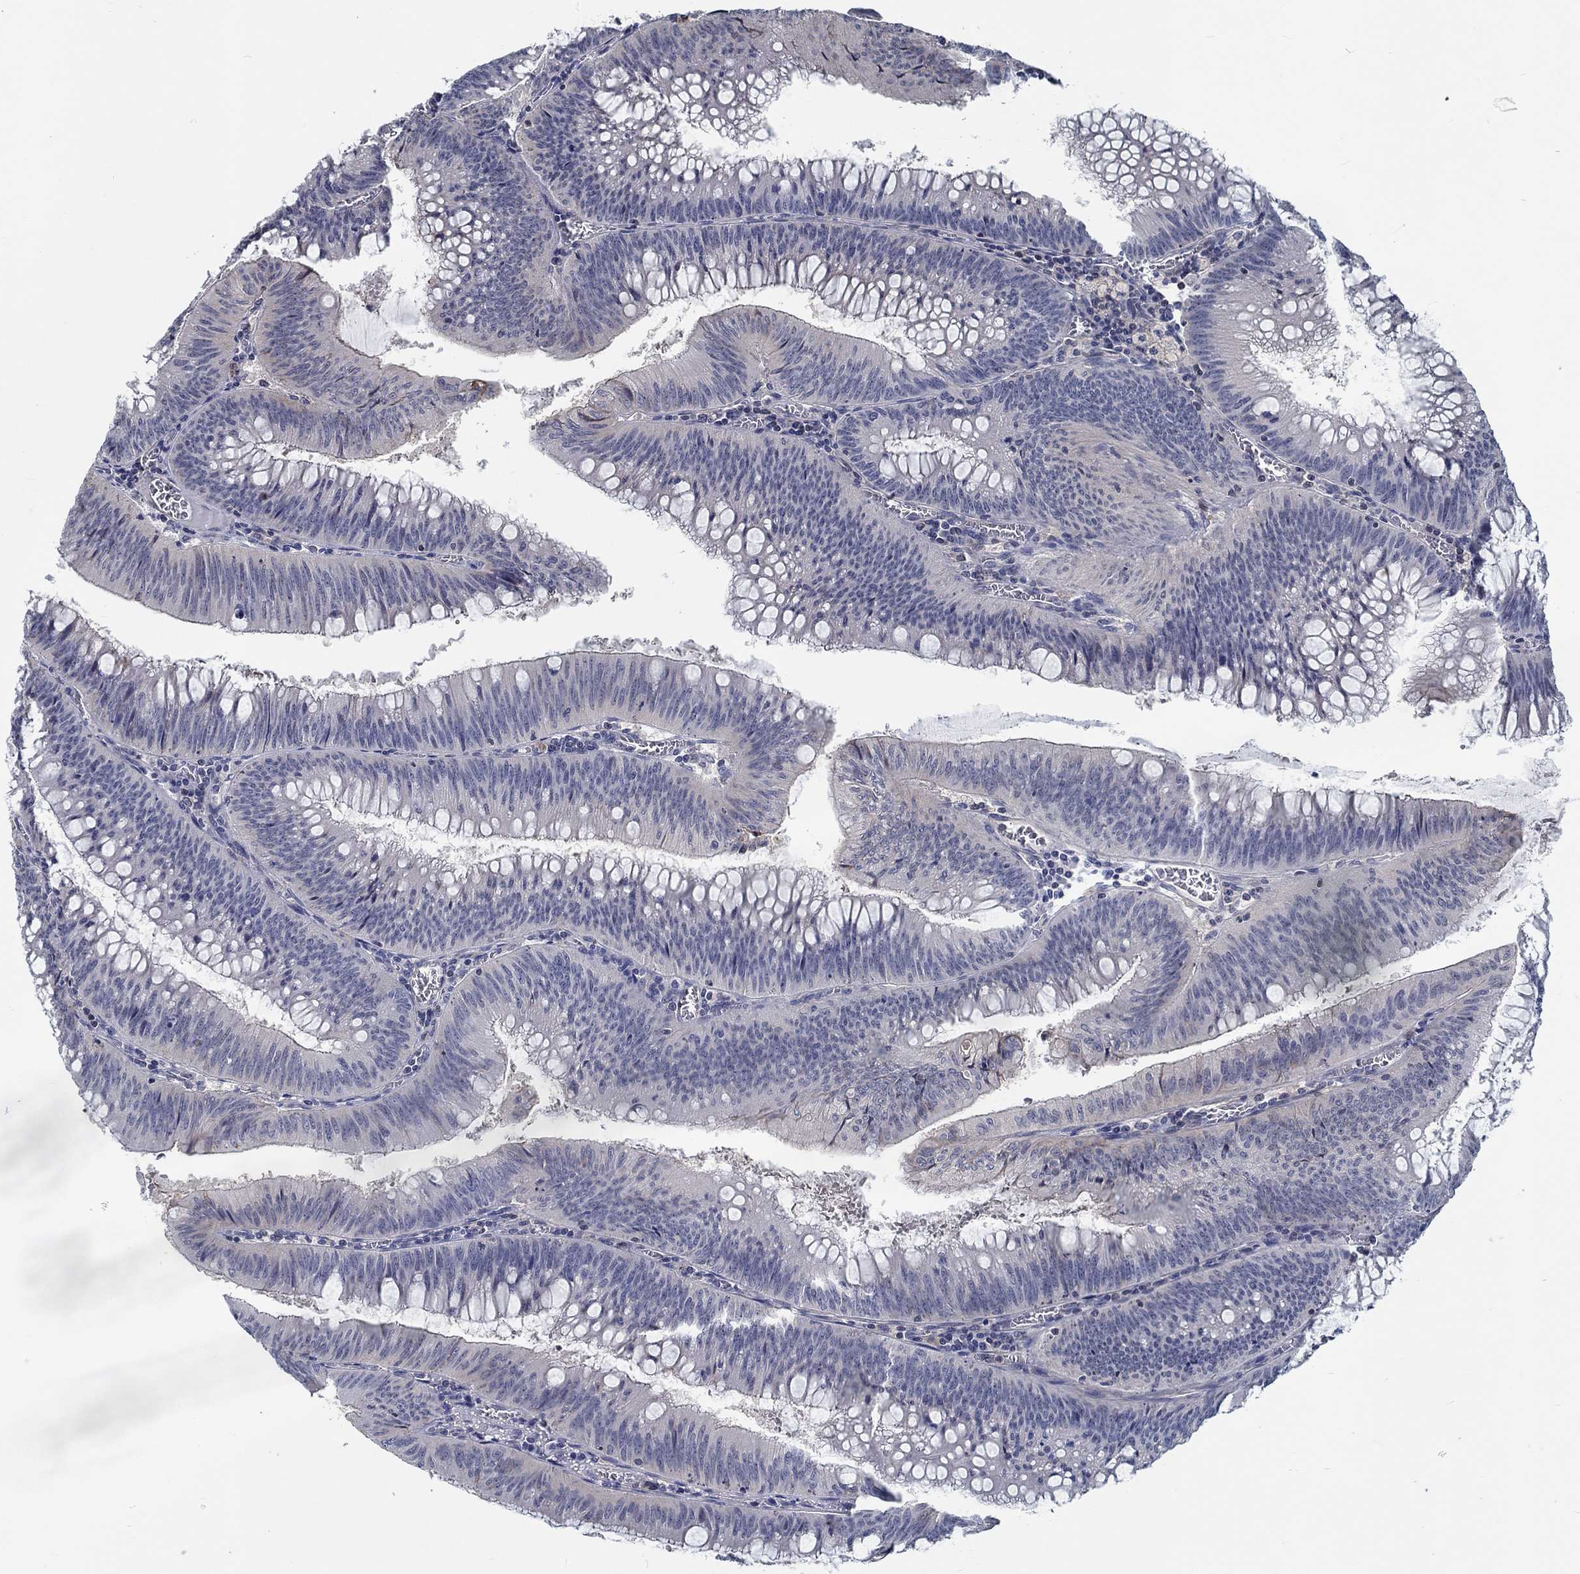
{"staining": {"intensity": "negative", "quantity": "none", "location": "none"}, "tissue": "colorectal cancer", "cell_type": "Tumor cells", "image_type": "cancer", "snomed": [{"axis": "morphology", "description": "Adenocarcinoma, NOS"}, {"axis": "topography", "description": "Rectum"}], "caption": "Immunohistochemistry (IHC) image of human colorectal cancer stained for a protein (brown), which reveals no staining in tumor cells.", "gene": "MYBPC1", "patient": {"sex": "female", "age": 72}}